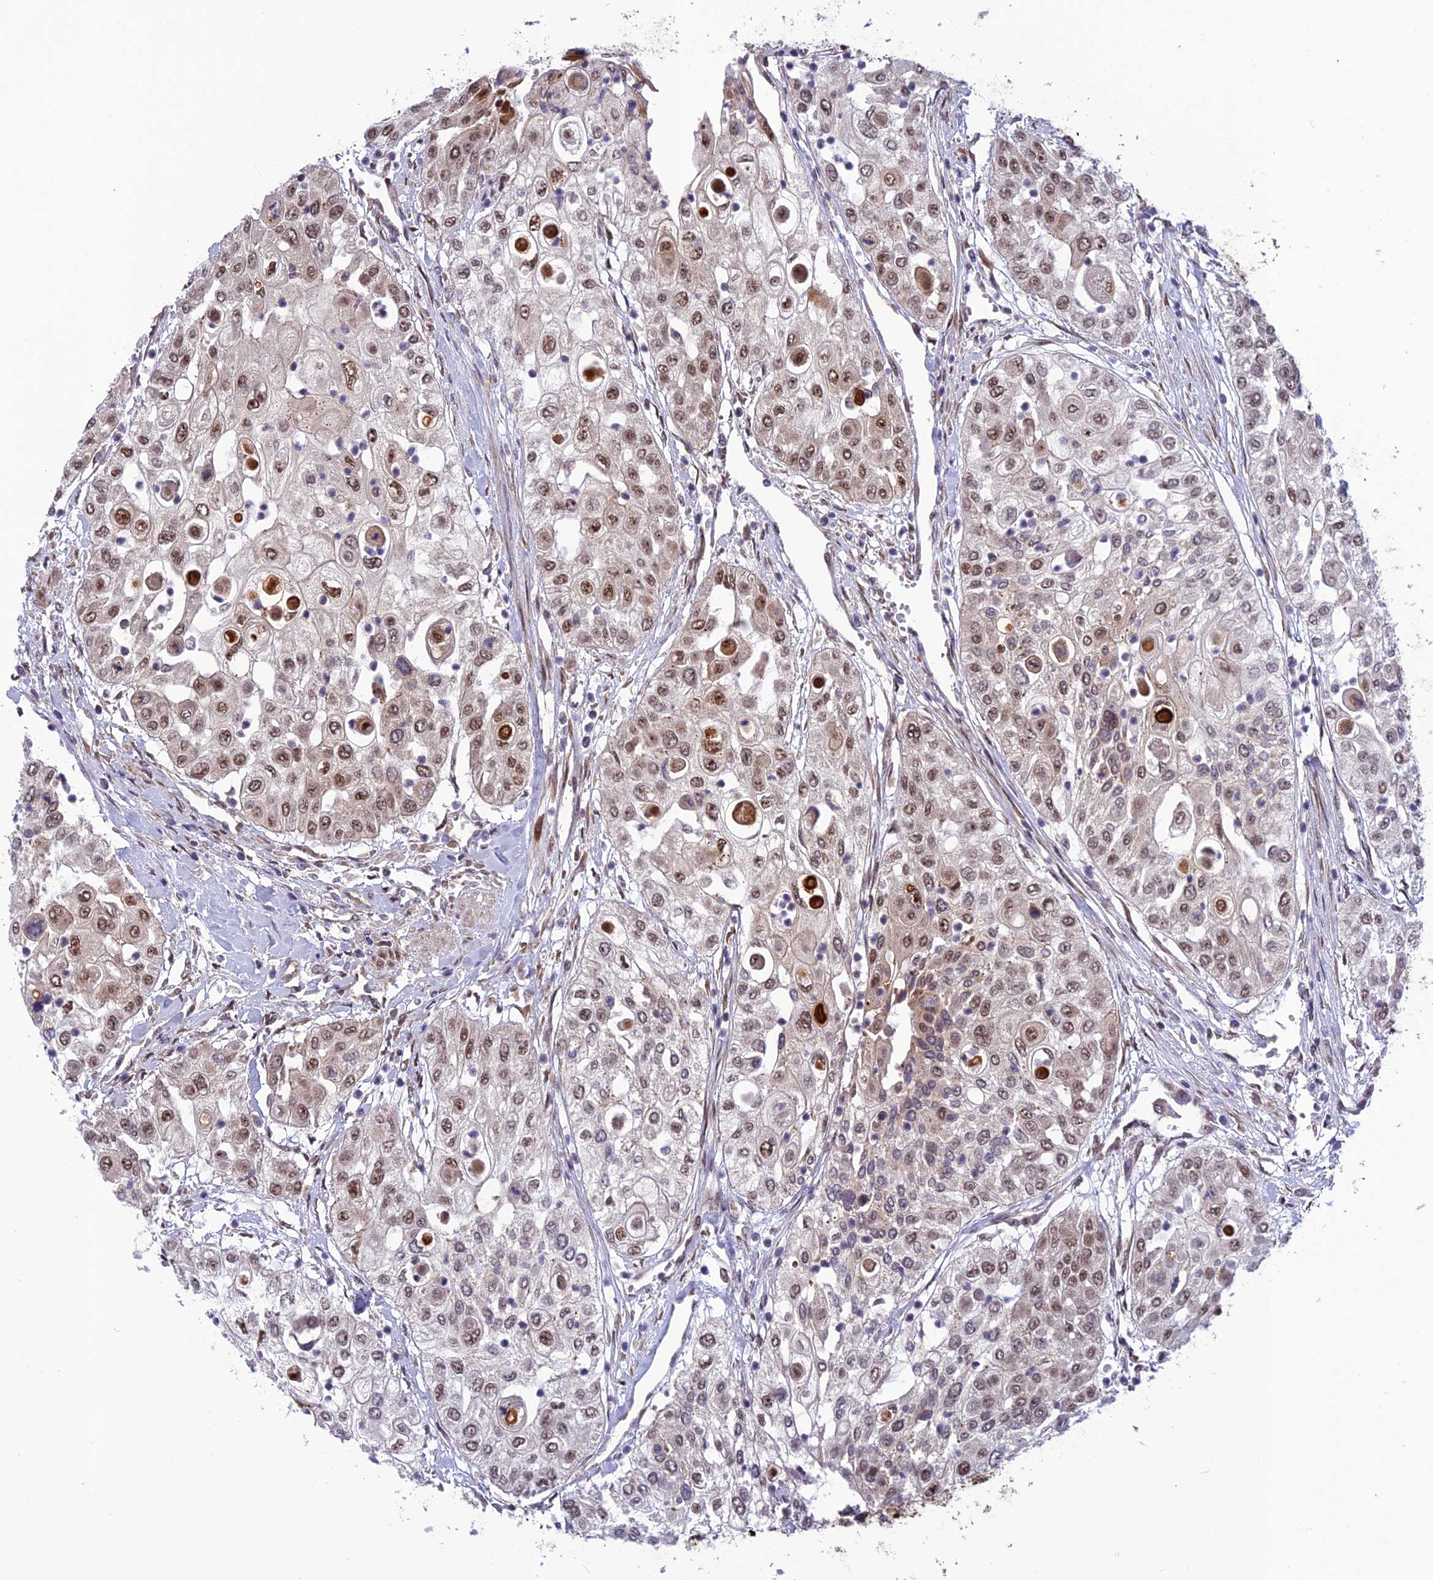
{"staining": {"intensity": "moderate", "quantity": ">75%", "location": "nuclear"}, "tissue": "urothelial cancer", "cell_type": "Tumor cells", "image_type": "cancer", "snomed": [{"axis": "morphology", "description": "Urothelial carcinoma, High grade"}, {"axis": "topography", "description": "Urinary bladder"}], "caption": "A brown stain highlights moderate nuclear expression of a protein in high-grade urothelial carcinoma tumor cells.", "gene": "RTRAF", "patient": {"sex": "female", "age": 79}}